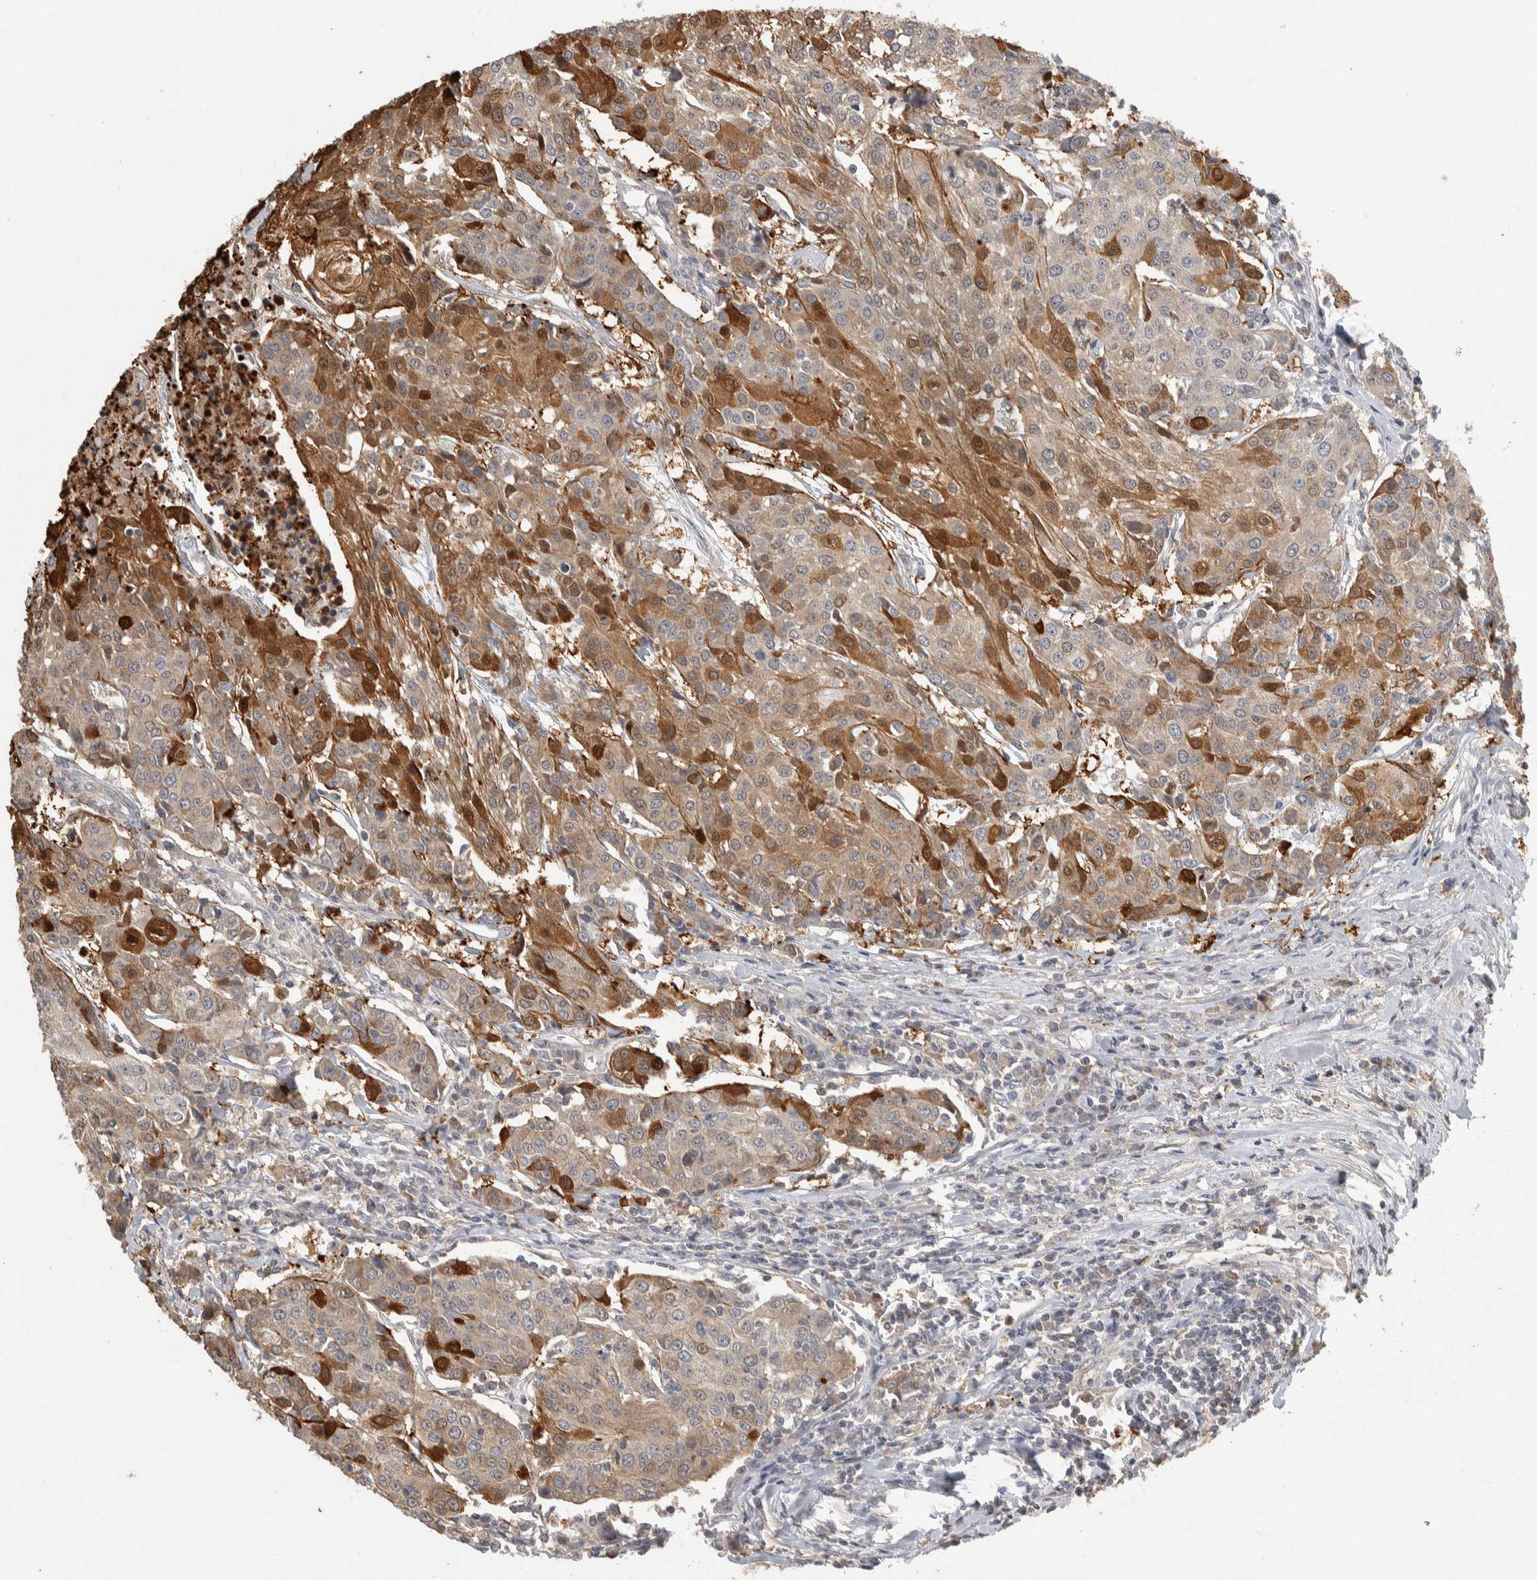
{"staining": {"intensity": "strong", "quantity": "25%-75%", "location": "cytoplasmic/membranous,nuclear"}, "tissue": "urothelial cancer", "cell_type": "Tumor cells", "image_type": "cancer", "snomed": [{"axis": "morphology", "description": "Urothelial carcinoma, High grade"}, {"axis": "topography", "description": "Urinary bladder"}], "caption": "This is an image of IHC staining of urothelial cancer, which shows strong expression in the cytoplasmic/membranous and nuclear of tumor cells.", "gene": "EIF3H", "patient": {"sex": "female", "age": 85}}